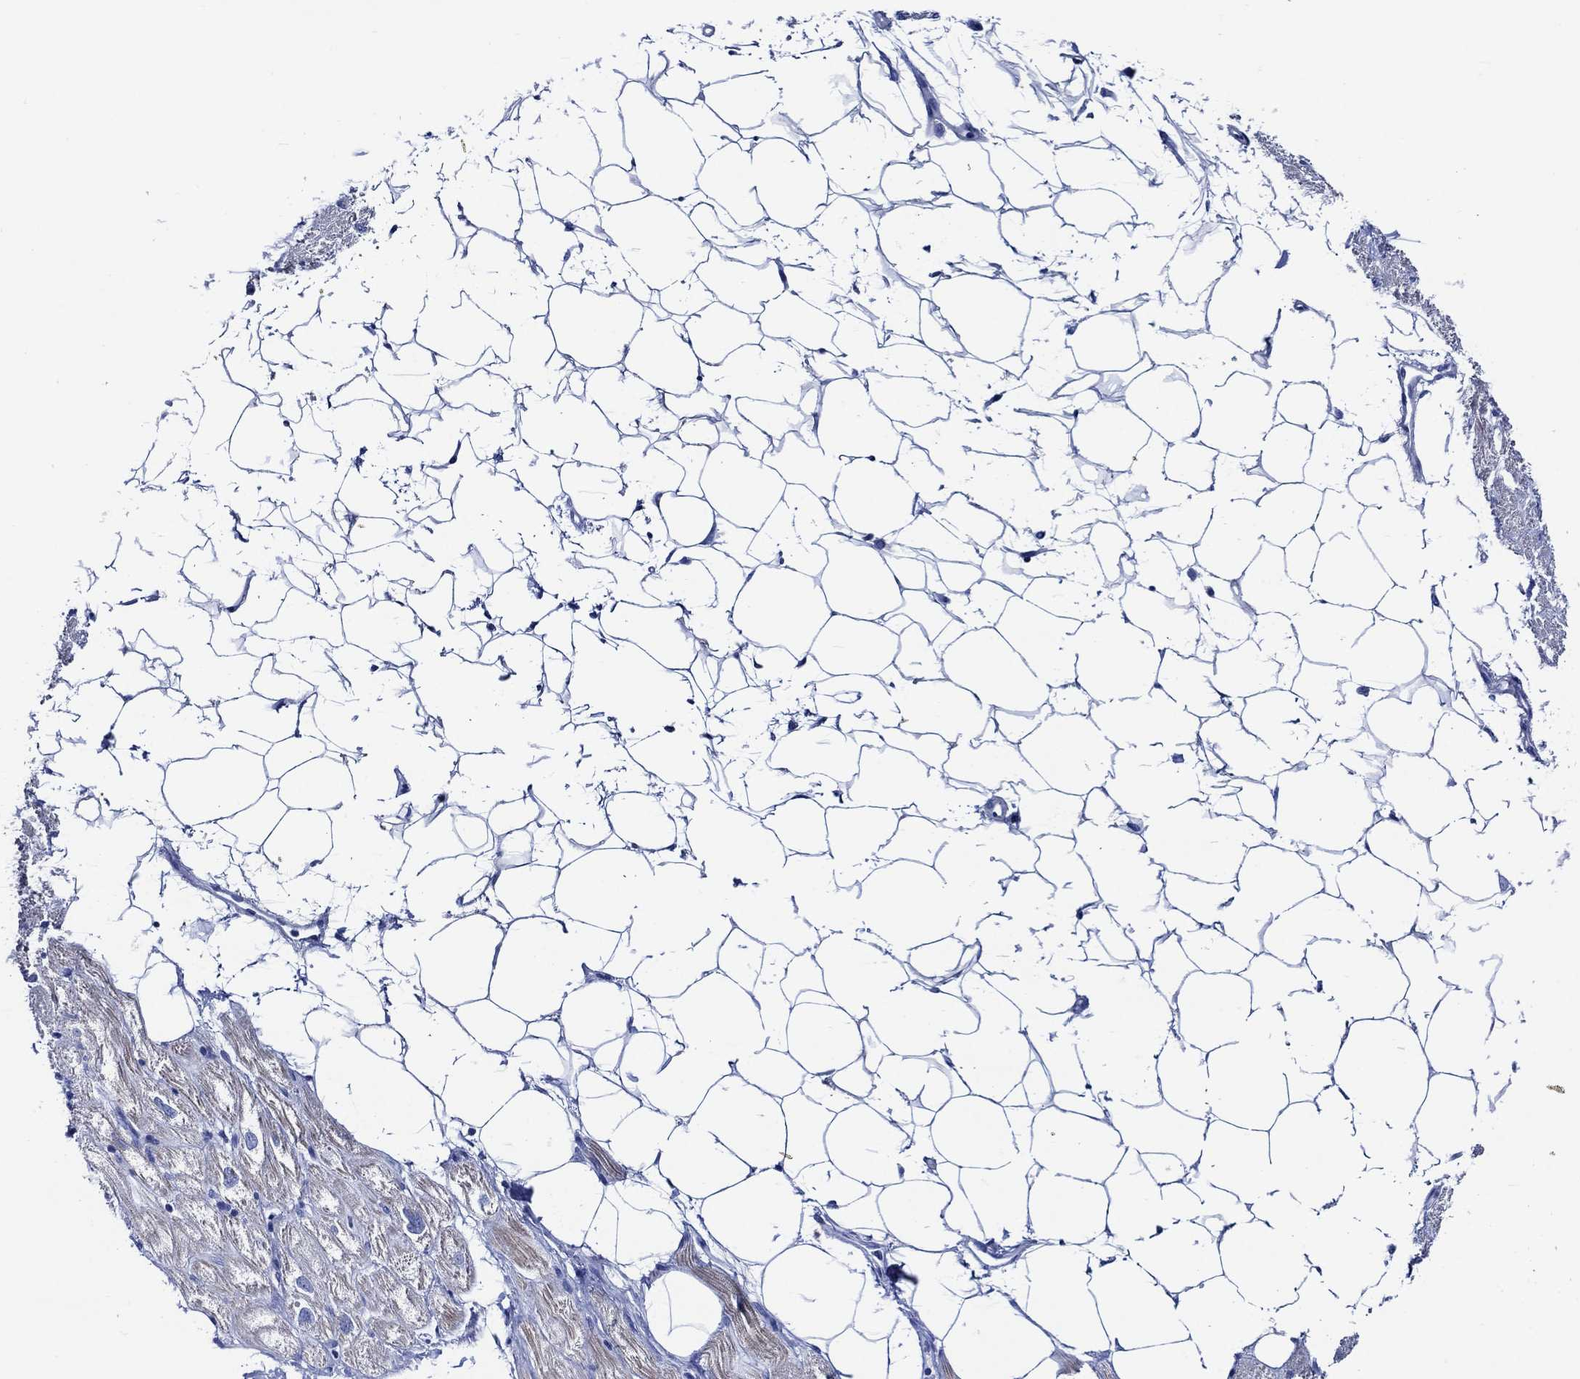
{"staining": {"intensity": "negative", "quantity": "none", "location": "none"}, "tissue": "heart muscle", "cell_type": "Cardiomyocytes", "image_type": "normal", "snomed": [{"axis": "morphology", "description": "Normal tissue, NOS"}, {"axis": "topography", "description": "Heart"}], "caption": "This is a photomicrograph of immunohistochemistry staining of benign heart muscle, which shows no positivity in cardiomyocytes.", "gene": "WDR62", "patient": {"sex": "male", "age": 66}}